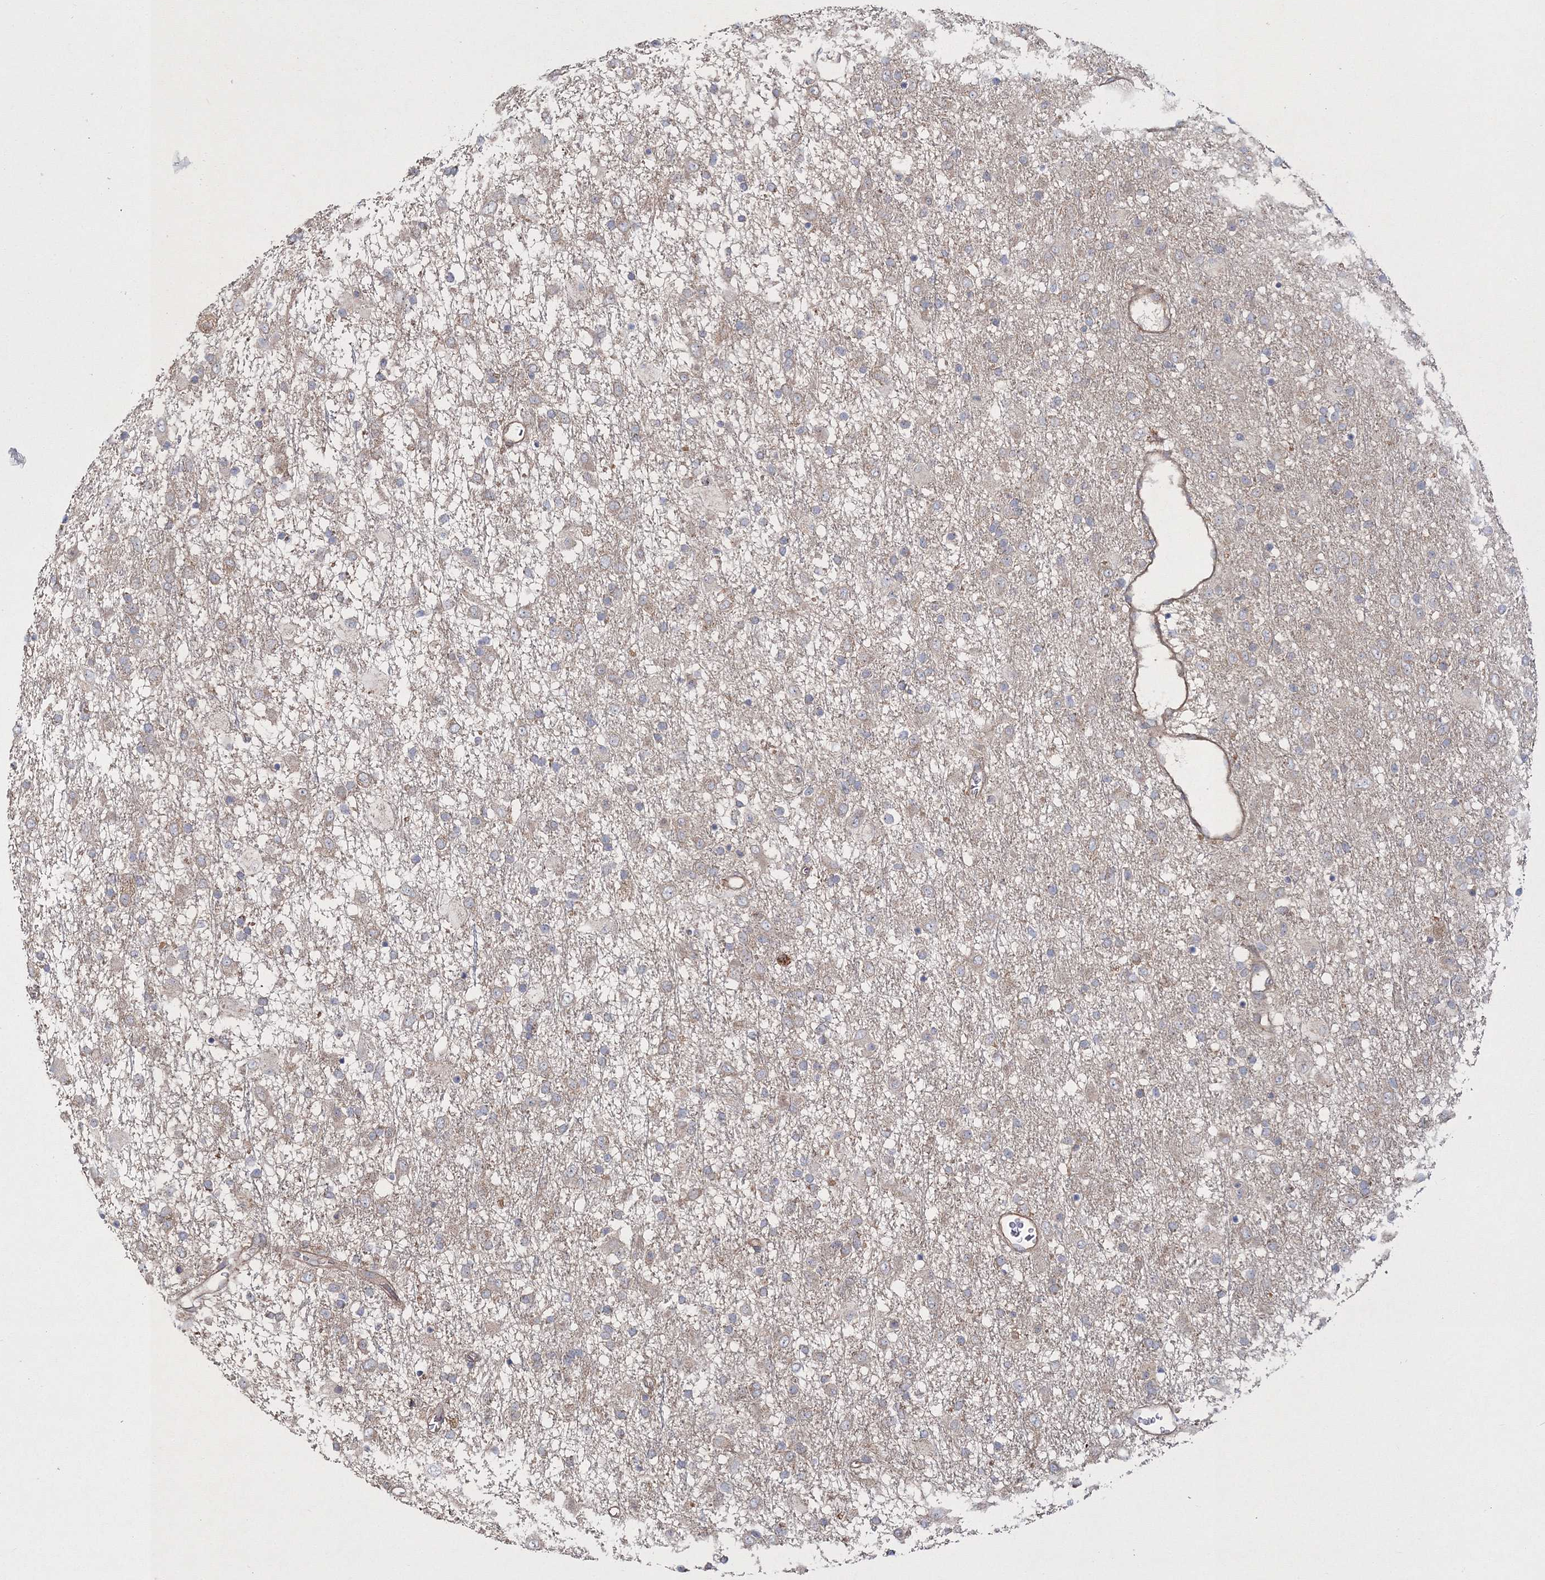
{"staining": {"intensity": "negative", "quantity": "none", "location": "none"}, "tissue": "glioma", "cell_type": "Tumor cells", "image_type": "cancer", "snomed": [{"axis": "morphology", "description": "Glioma, malignant, Low grade"}, {"axis": "topography", "description": "Brain"}], "caption": "A photomicrograph of glioma stained for a protein displays no brown staining in tumor cells.", "gene": "ZSWIM6", "patient": {"sex": "male", "age": 65}}